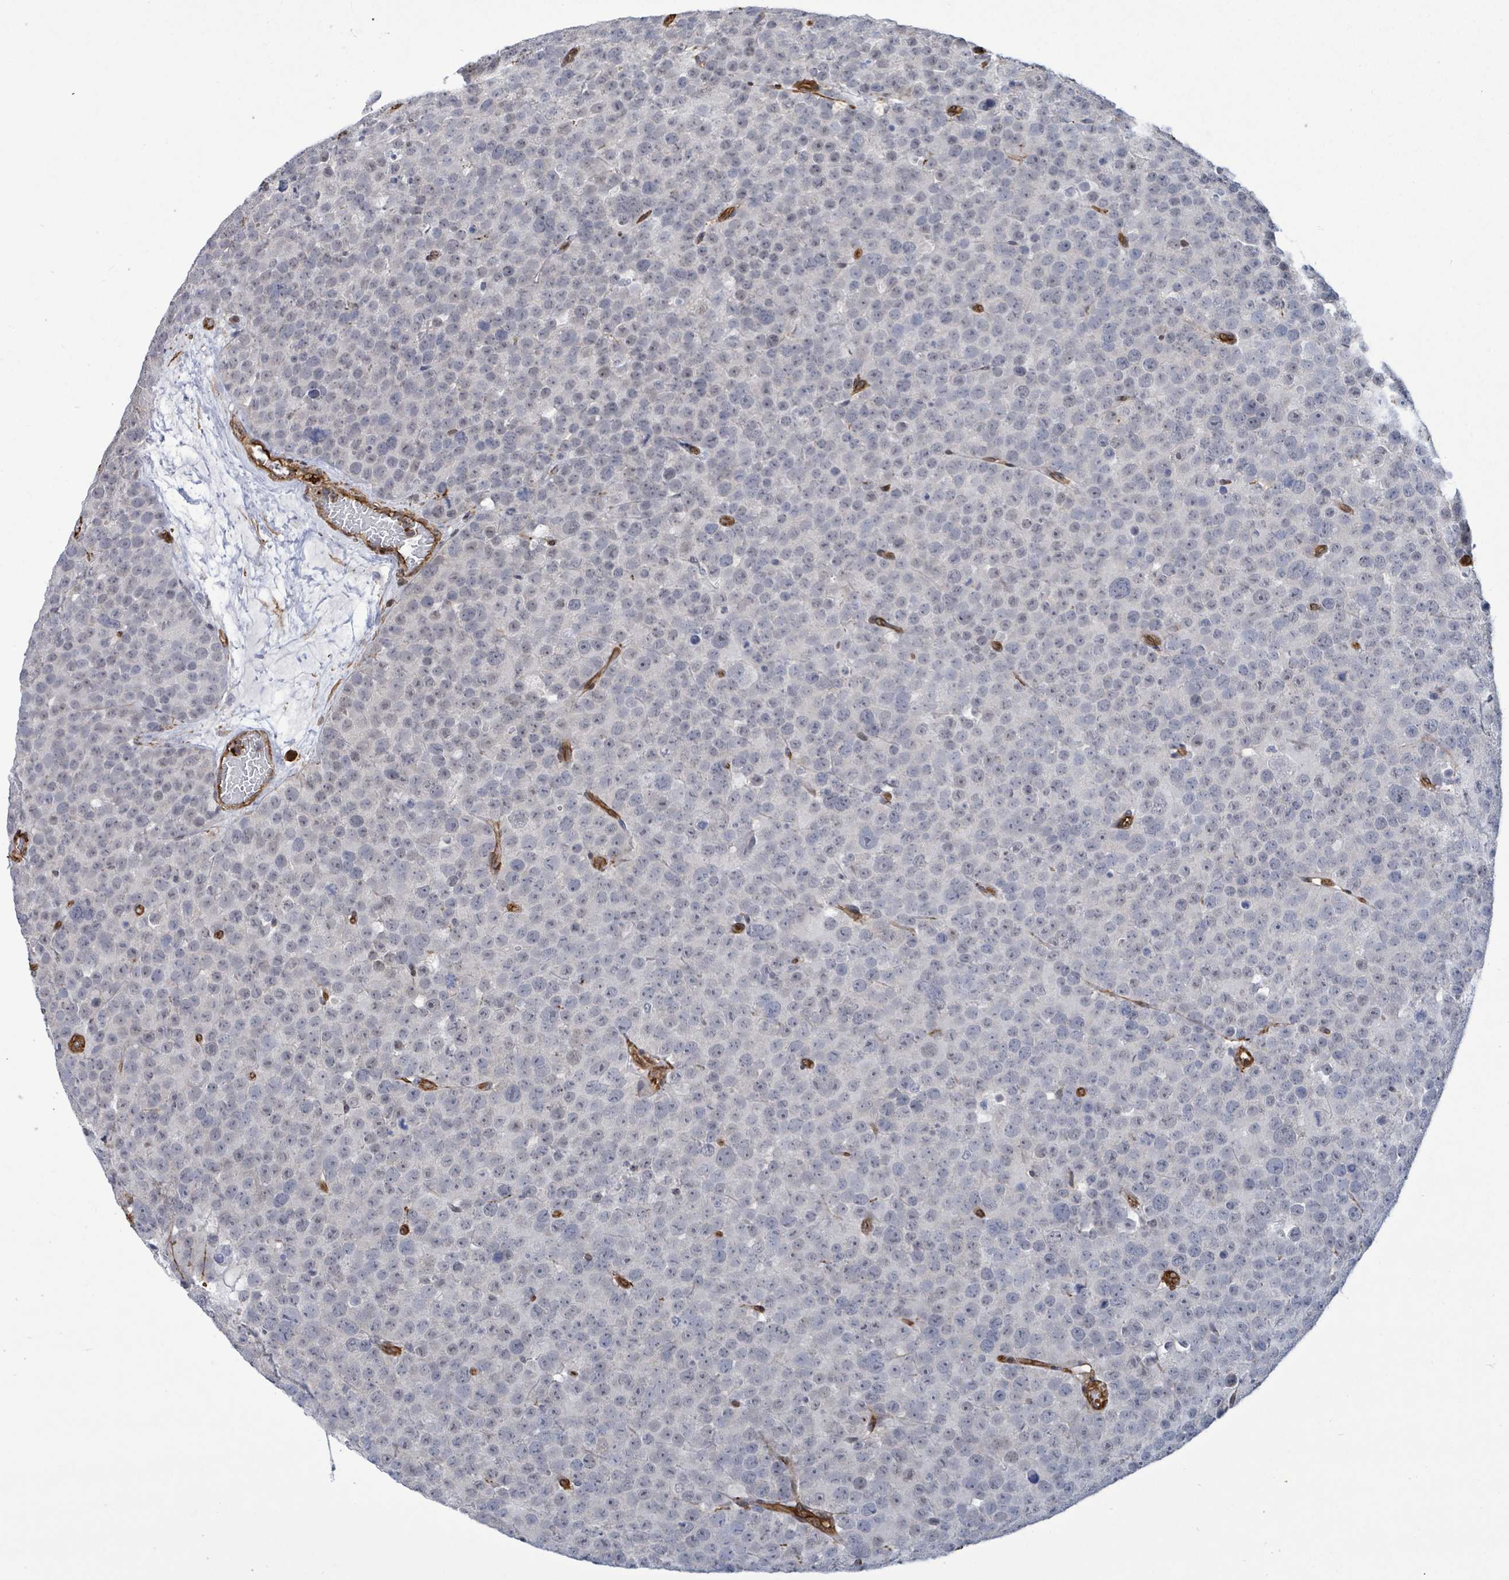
{"staining": {"intensity": "negative", "quantity": "none", "location": "none"}, "tissue": "testis cancer", "cell_type": "Tumor cells", "image_type": "cancer", "snomed": [{"axis": "morphology", "description": "Seminoma, NOS"}, {"axis": "topography", "description": "Testis"}], "caption": "Protein analysis of testis seminoma exhibits no significant staining in tumor cells.", "gene": "PRKRIP1", "patient": {"sex": "male", "age": 71}}